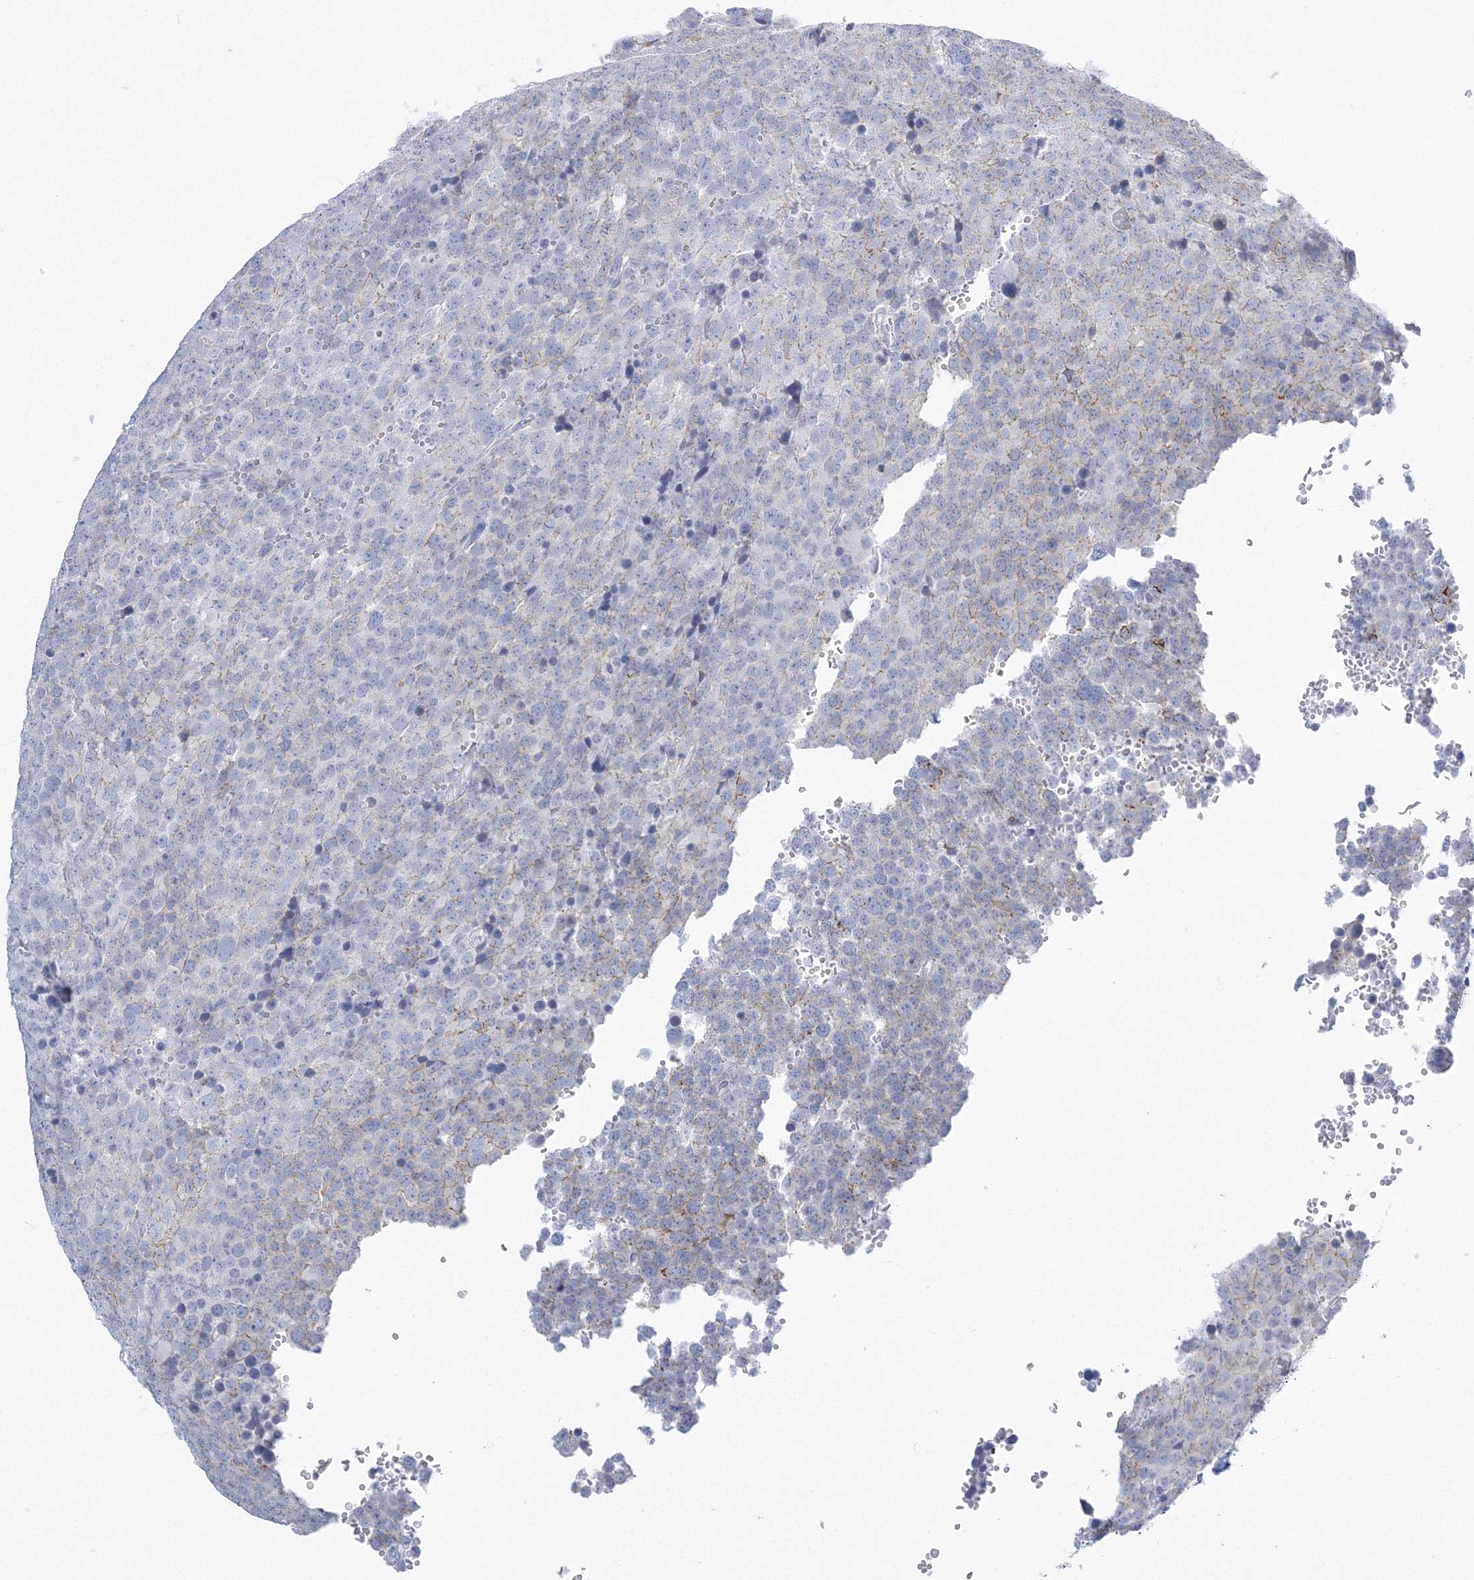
{"staining": {"intensity": "negative", "quantity": "none", "location": "none"}, "tissue": "testis cancer", "cell_type": "Tumor cells", "image_type": "cancer", "snomed": [{"axis": "morphology", "description": "Seminoma, NOS"}, {"axis": "topography", "description": "Testis"}], "caption": "Immunohistochemical staining of human testis seminoma demonstrates no significant expression in tumor cells.", "gene": "AASDH", "patient": {"sex": "male", "age": 71}}